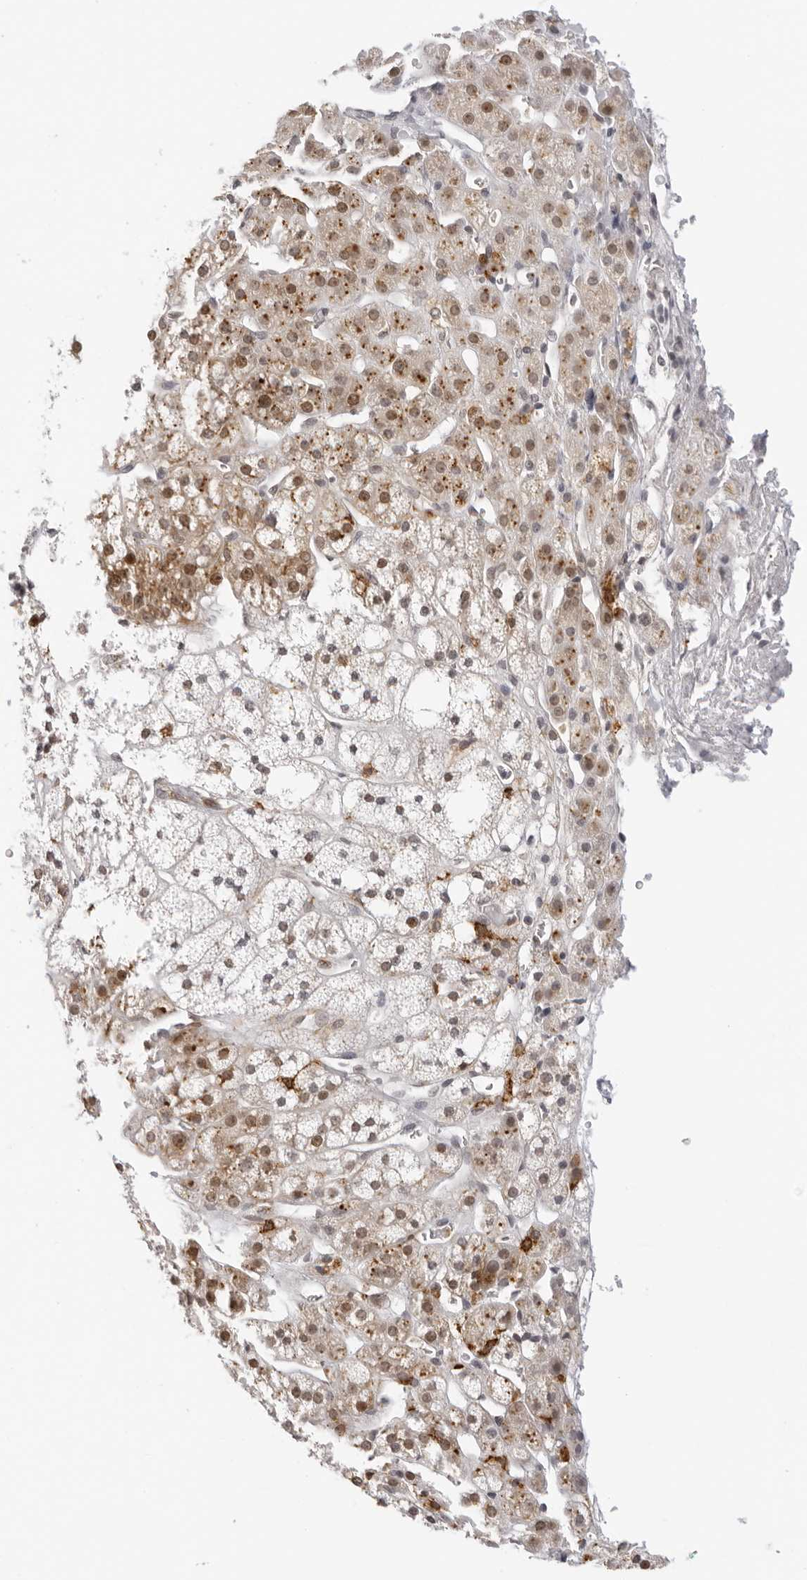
{"staining": {"intensity": "moderate", "quantity": ">75%", "location": "nuclear"}, "tissue": "adrenal gland", "cell_type": "Glandular cells", "image_type": "normal", "snomed": [{"axis": "morphology", "description": "Normal tissue, NOS"}, {"axis": "topography", "description": "Adrenal gland"}], "caption": "Glandular cells display moderate nuclear expression in approximately >75% of cells in unremarkable adrenal gland. Nuclei are stained in blue.", "gene": "MSH6", "patient": {"sex": "male", "age": 56}}